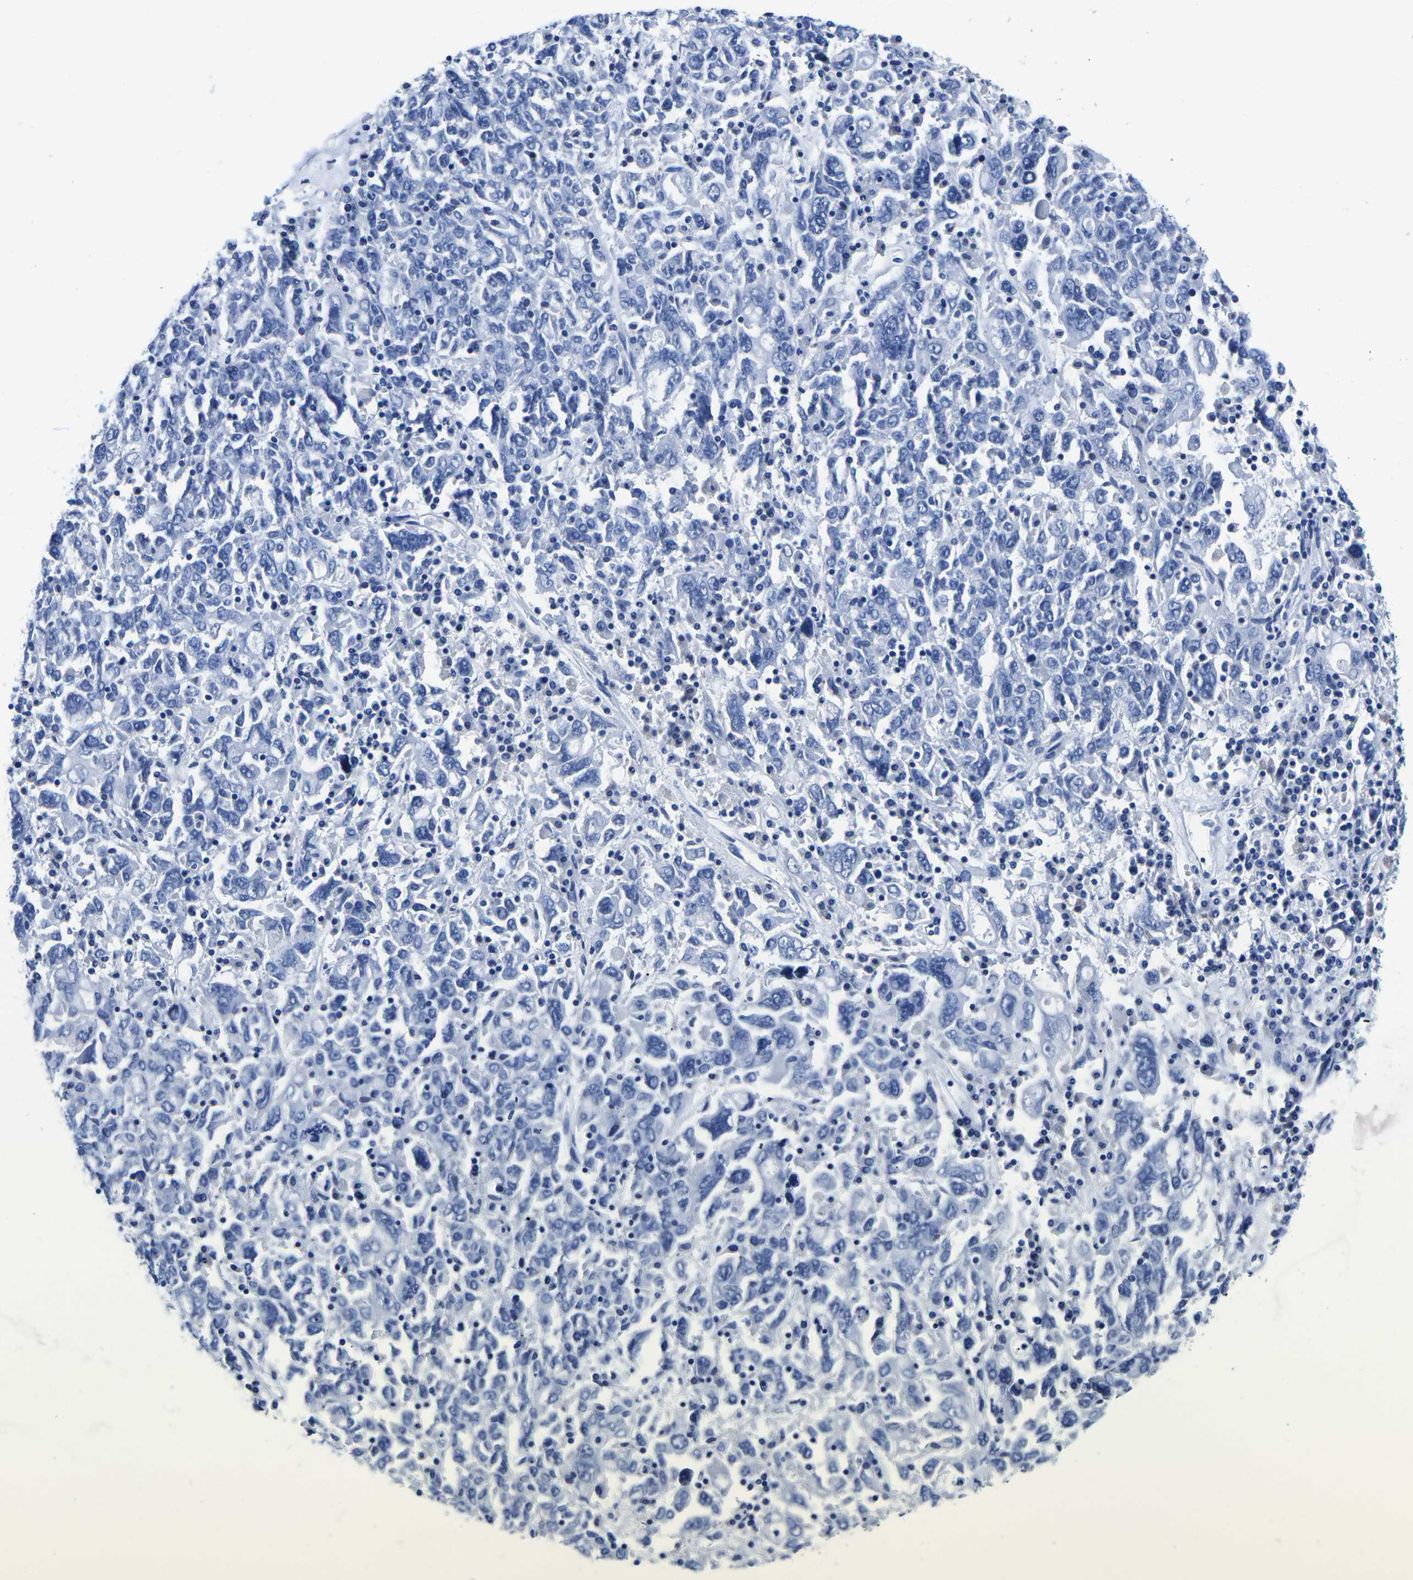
{"staining": {"intensity": "negative", "quantity": "none", "location": "none"}, "tissue": "ovarian cancer", "cell_type": "Tumor cells", "image_type": "cancer", "snomed": [{"axis": "morphology", "description": "Carcinoma, endometroid"}, {"axis": "topography", "description": "Ovary"}], "caption": "Tumor cells show no significant protein positivity in ovarian cancer (endometroid carcinoma). (DAB (3,3'-diaminobenzidine) IHC with hematoxylin counter stain).", "gene": "CYP1A2", "patient": {"sex": "female", "age": 62}}